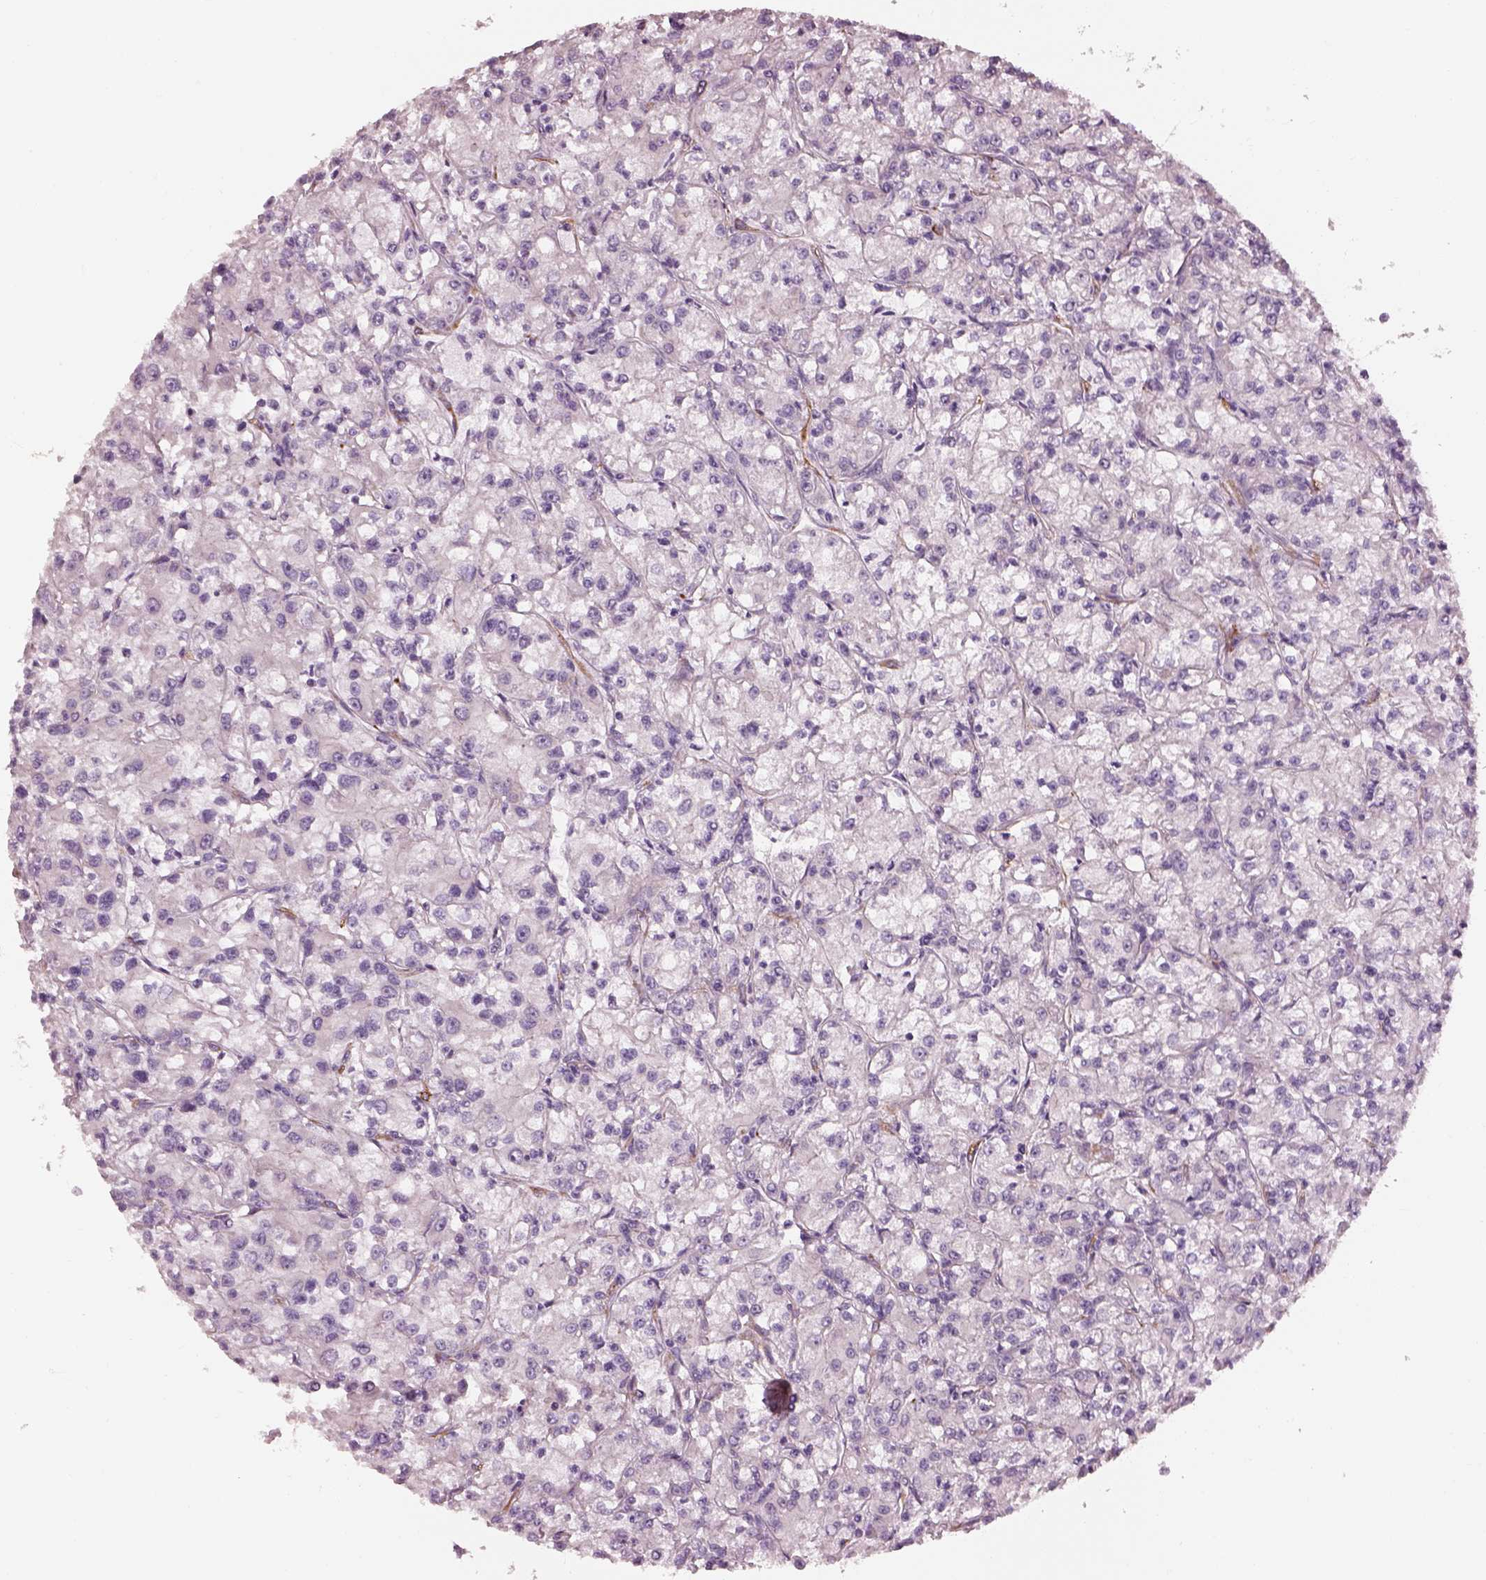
{"staining": {"intensity": "negative", "quantity": "none", "location": "none"}, "tissue": "renal cancer", "cell_type": "Tumor cells", "image_type": "cancer", "snomed": [{"axis": "morphology", "description": "Adenocarcinoma, NOS"}, {"axis": "topography", "description": "Kidney"}], "caption": "Immunohistochemical staining of adenocarcinoma (renal) exhibits no significant staining in tumor cells.", "gene": "PRKCZ", "patient": {"sex": "female", "age": 59}}